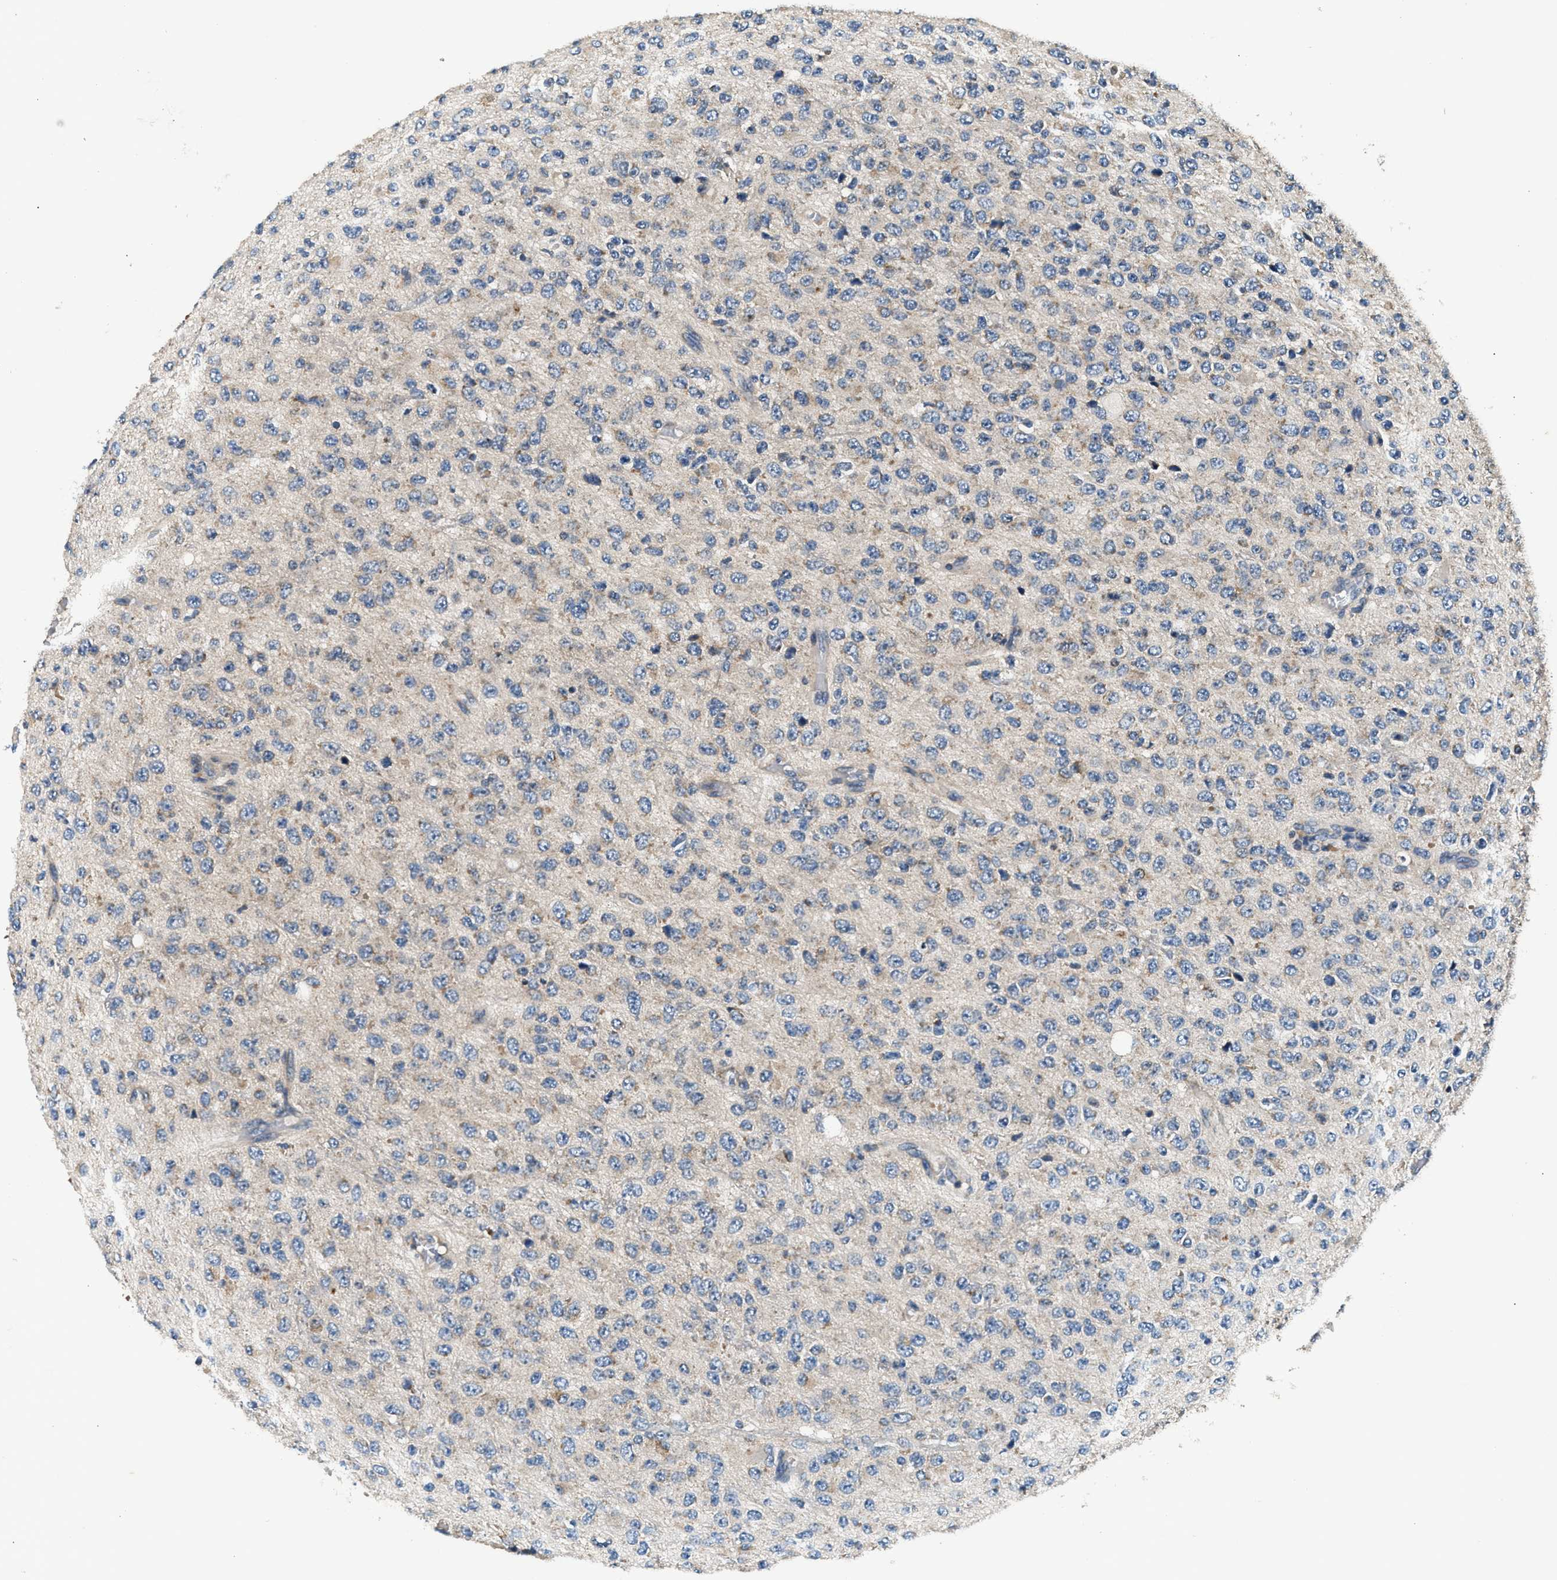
{"staining": {"intensity": "weak", "quantity": "<25%", "location": "cytoplasmic/membranous"}, "tissue": "glioma", "cell_type": "Tumor cells", "image_type": "cancer", "snomed": [{"axis": "morphology", "description": "Glioma, malignant, High grade"}, {"axis": "topography", "description": "pancreas cauda"}], "caption": "Malignant glioma (high-grade) stained for a protein using IHC displays no expression tumor cells.", "gene": "IMMT", "patient": {"sex": "male", "age": 60}}